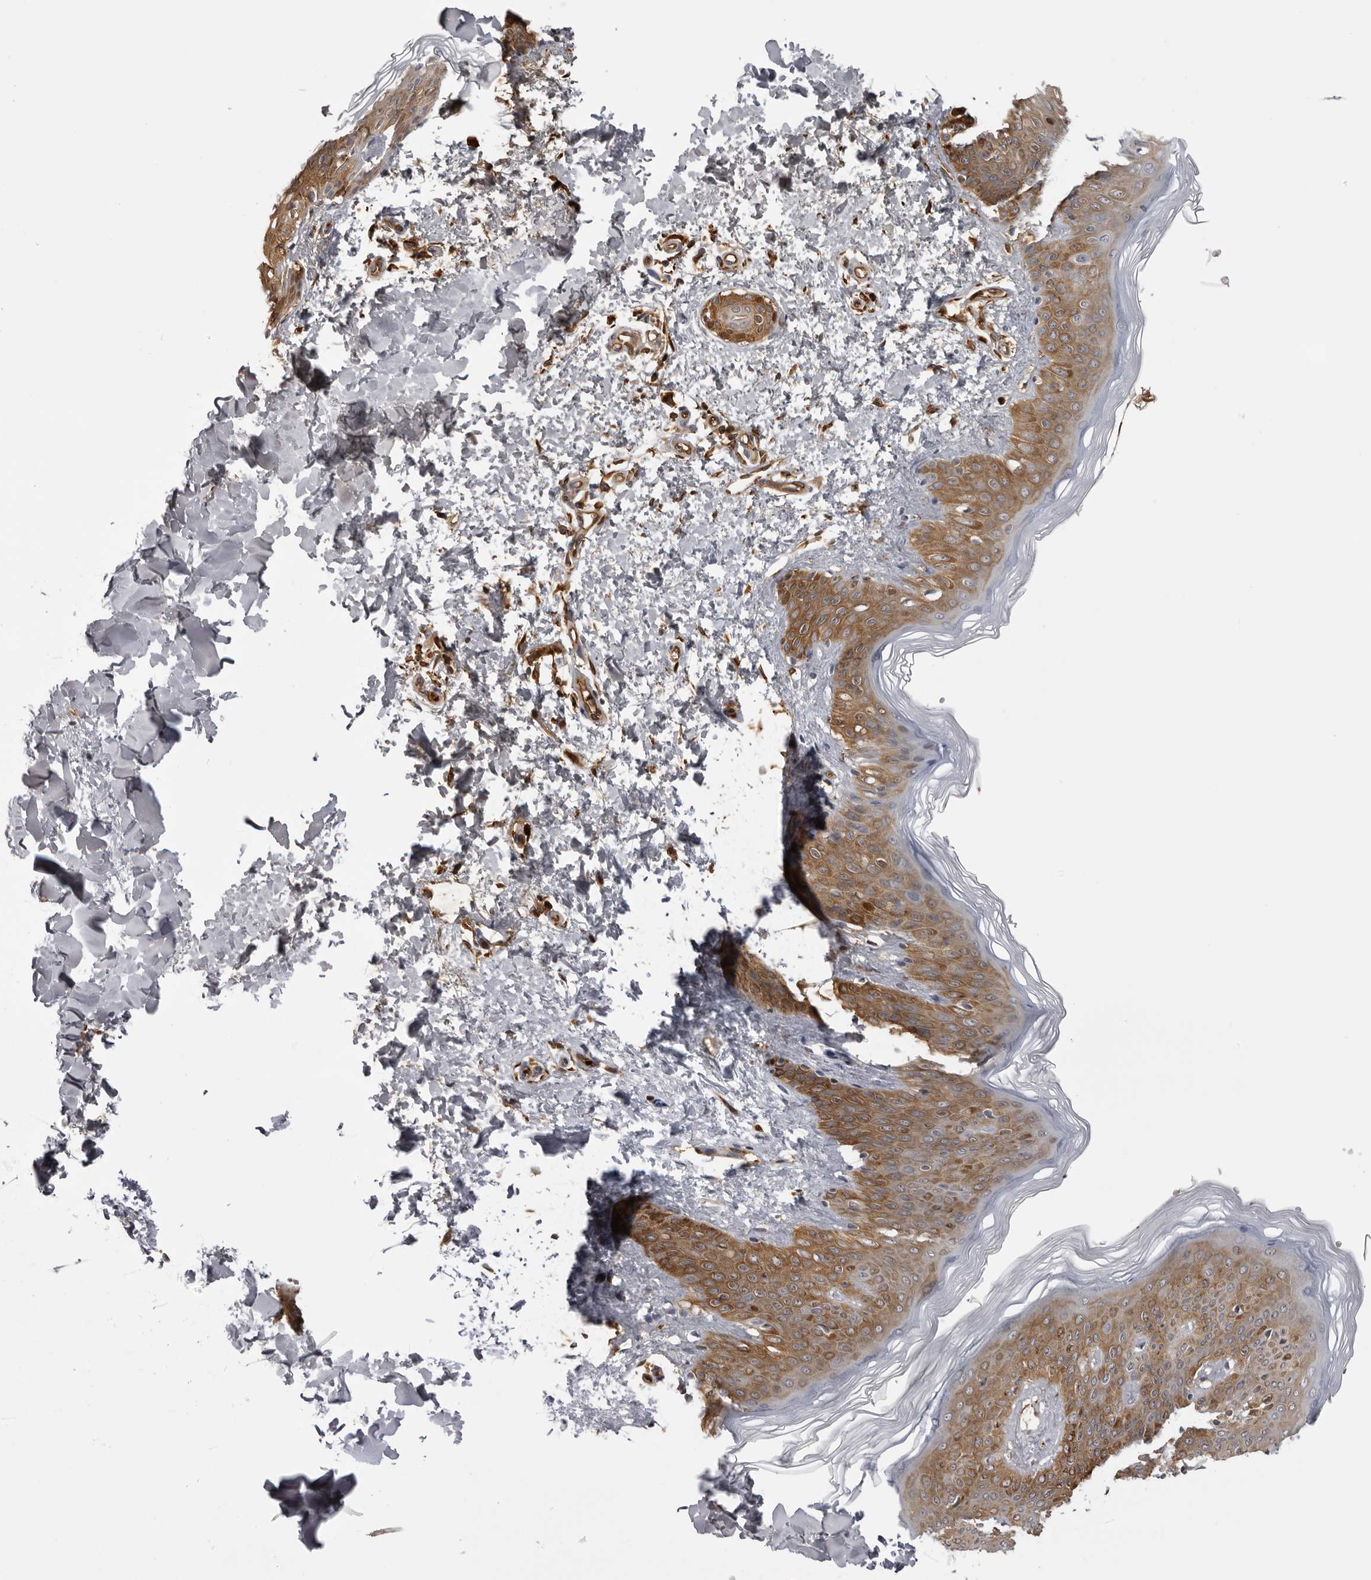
{"staining": {"intensity": "moderate", "quantity": ">75%", "location": "cytoplasmic/membranous"}, "tissue": "skin", "cell_type": "Fibroblasts", "image_type": "normal", "snomed": [{"axis": "morphology", "description": "Normal tissue, NOS"}, {"axis": "morphology", "description": "Neoplasm, benign, NOS"}, {"axis": "topography", "description": "Skin"}, {"axis": "topography", "description": "Soft tissue"}], "caption": "Immunohistochemistry (IHC) micrograph of normal skin: skin stained using immunohistochemistry shows medium levels of moderate protein expression localized specifically in the cytoplasmic/membranous of fibroblasts, appearing as a cytoplasmic/membranous brown color.", "gene": "PLEKHF2", "patient": {"sex": "male", "age": 26}}